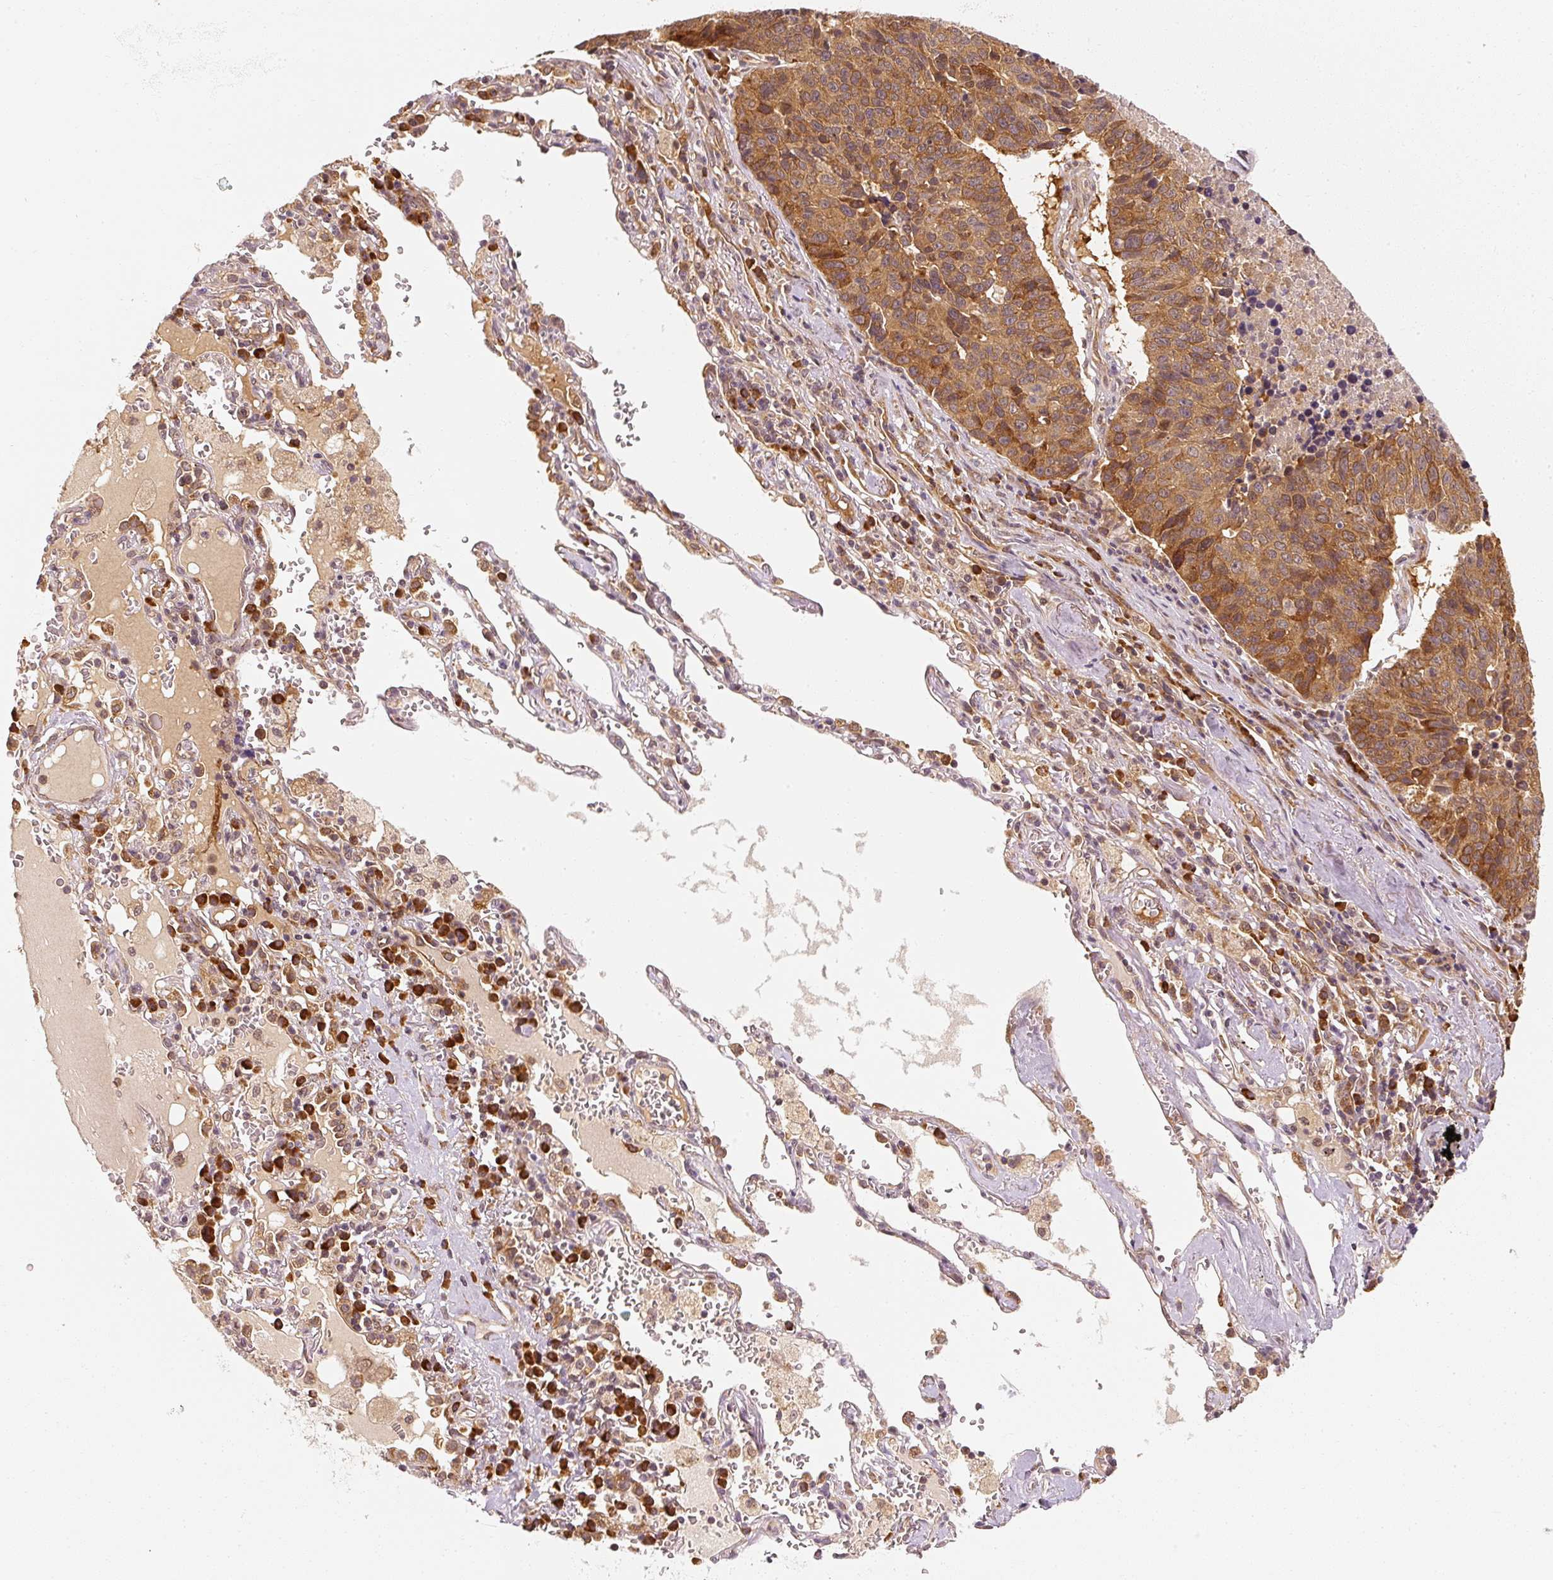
{"staining": {"intensity": "strong", "quantity": ">75%", "location": "cytoplasmic/membranous"}, "tissue": "lung cancer", "cell_type": "Tumor cells", "image_type": "cancer", "snomed": [{"axis": "morphology", "description": "Squamous cell carcinoma, NOS"}, {"axis": "topography", "description": "Lung"}], "caption": "Lung squamous cell carcinoma stained with a brown dye displays strong cytoplasmic/membranous positive expression in about >75% of tumor cells.", "gene": "EEF1A2", "patient": {"sex": "female", "age": 66}}